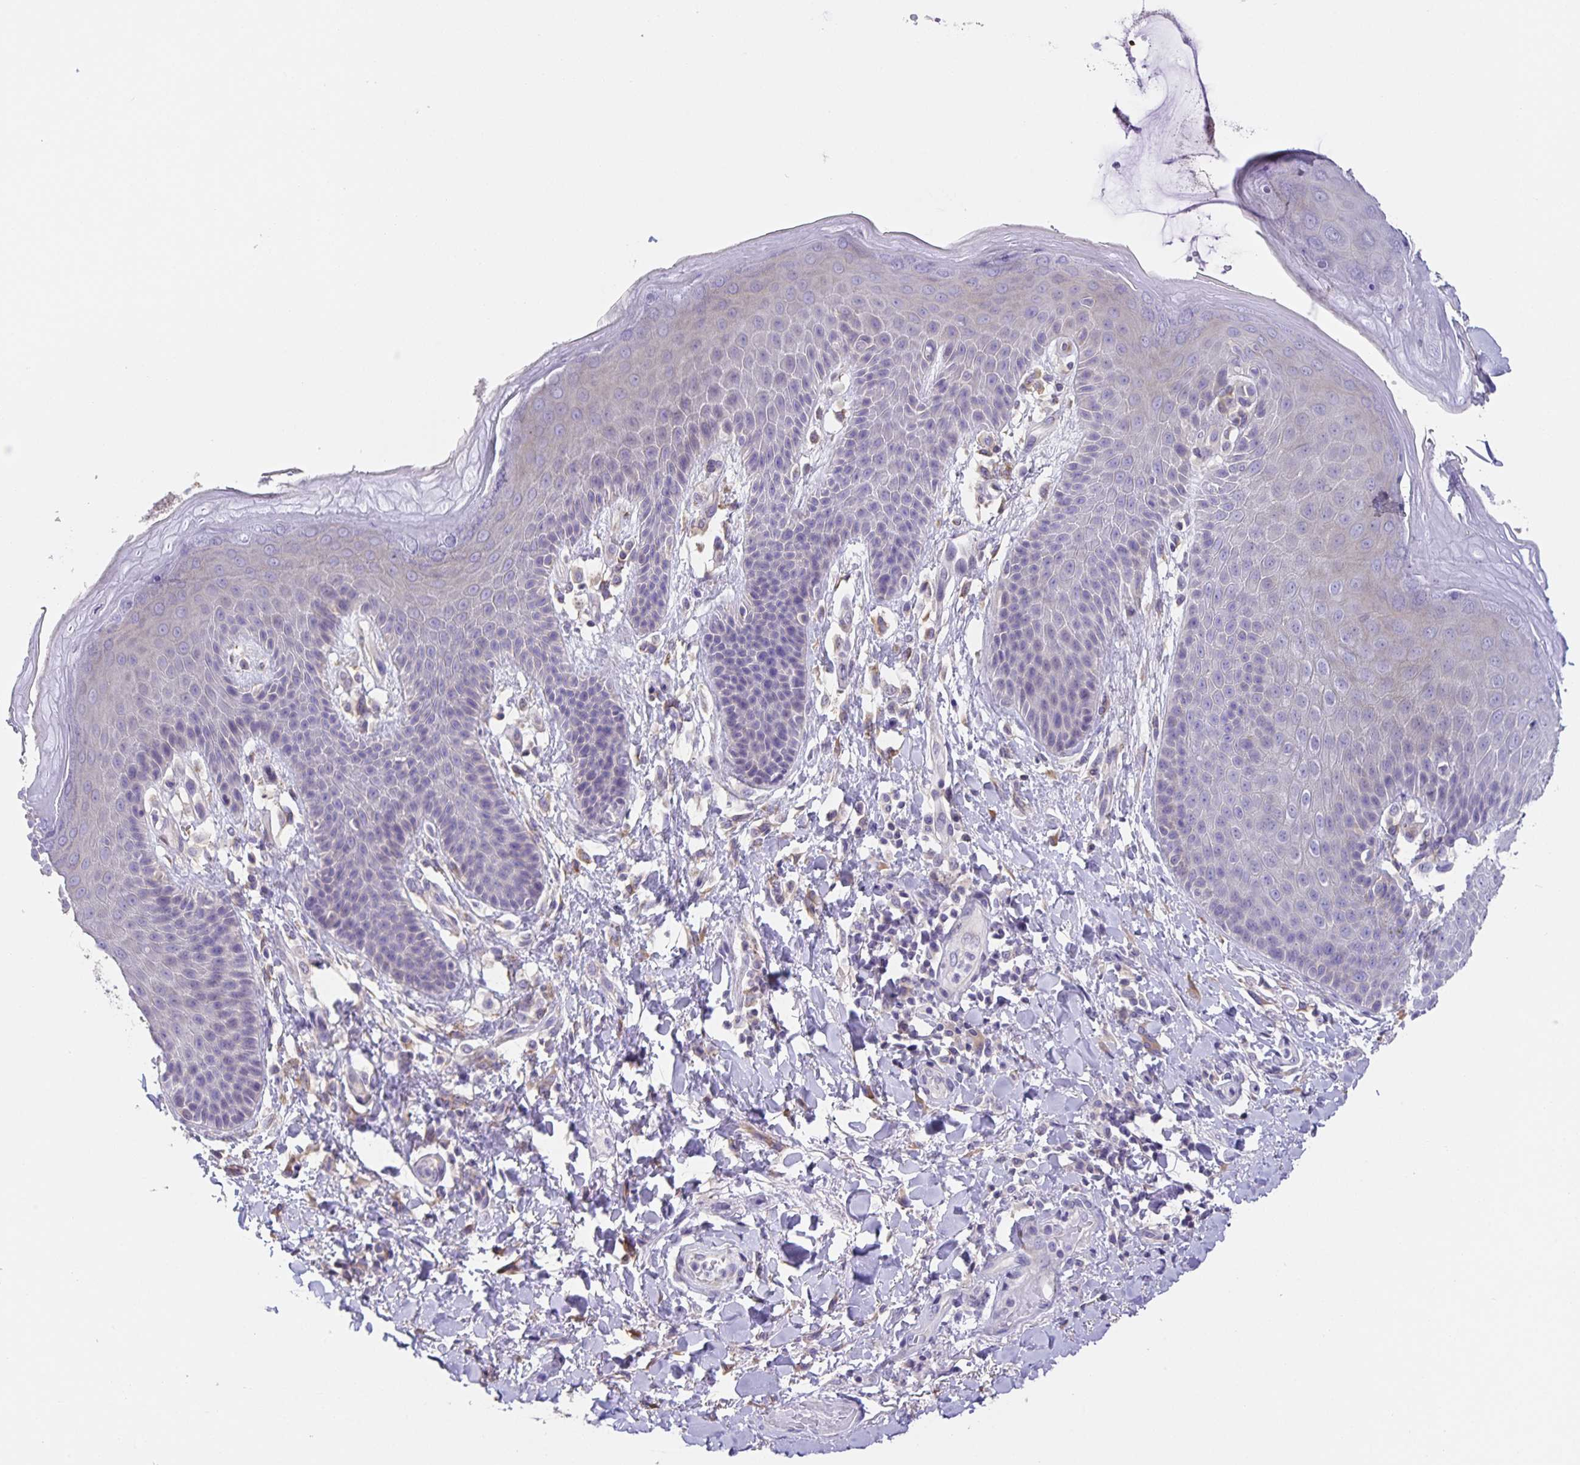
{"staining": {"intensity": "negative", "quantity": "none", "location": "none"}, "tissue": "skin", "cell_type": "Epidermal cells", "image_type": "normal", "snomed": [{"axis": "morphology", "description": "Normal tissue, NOS"}, {"axis": "topography", "description": "Anal"}, {"axis": "topography", "description": "Peripheral nerve tissue"}], "caption": "This is an immunohistochemistry (IHC) image of benign human skin. There is no staining in epidermal cells.", "gene": "PRR36", "patient": {"sex": "male", "age": 51}}